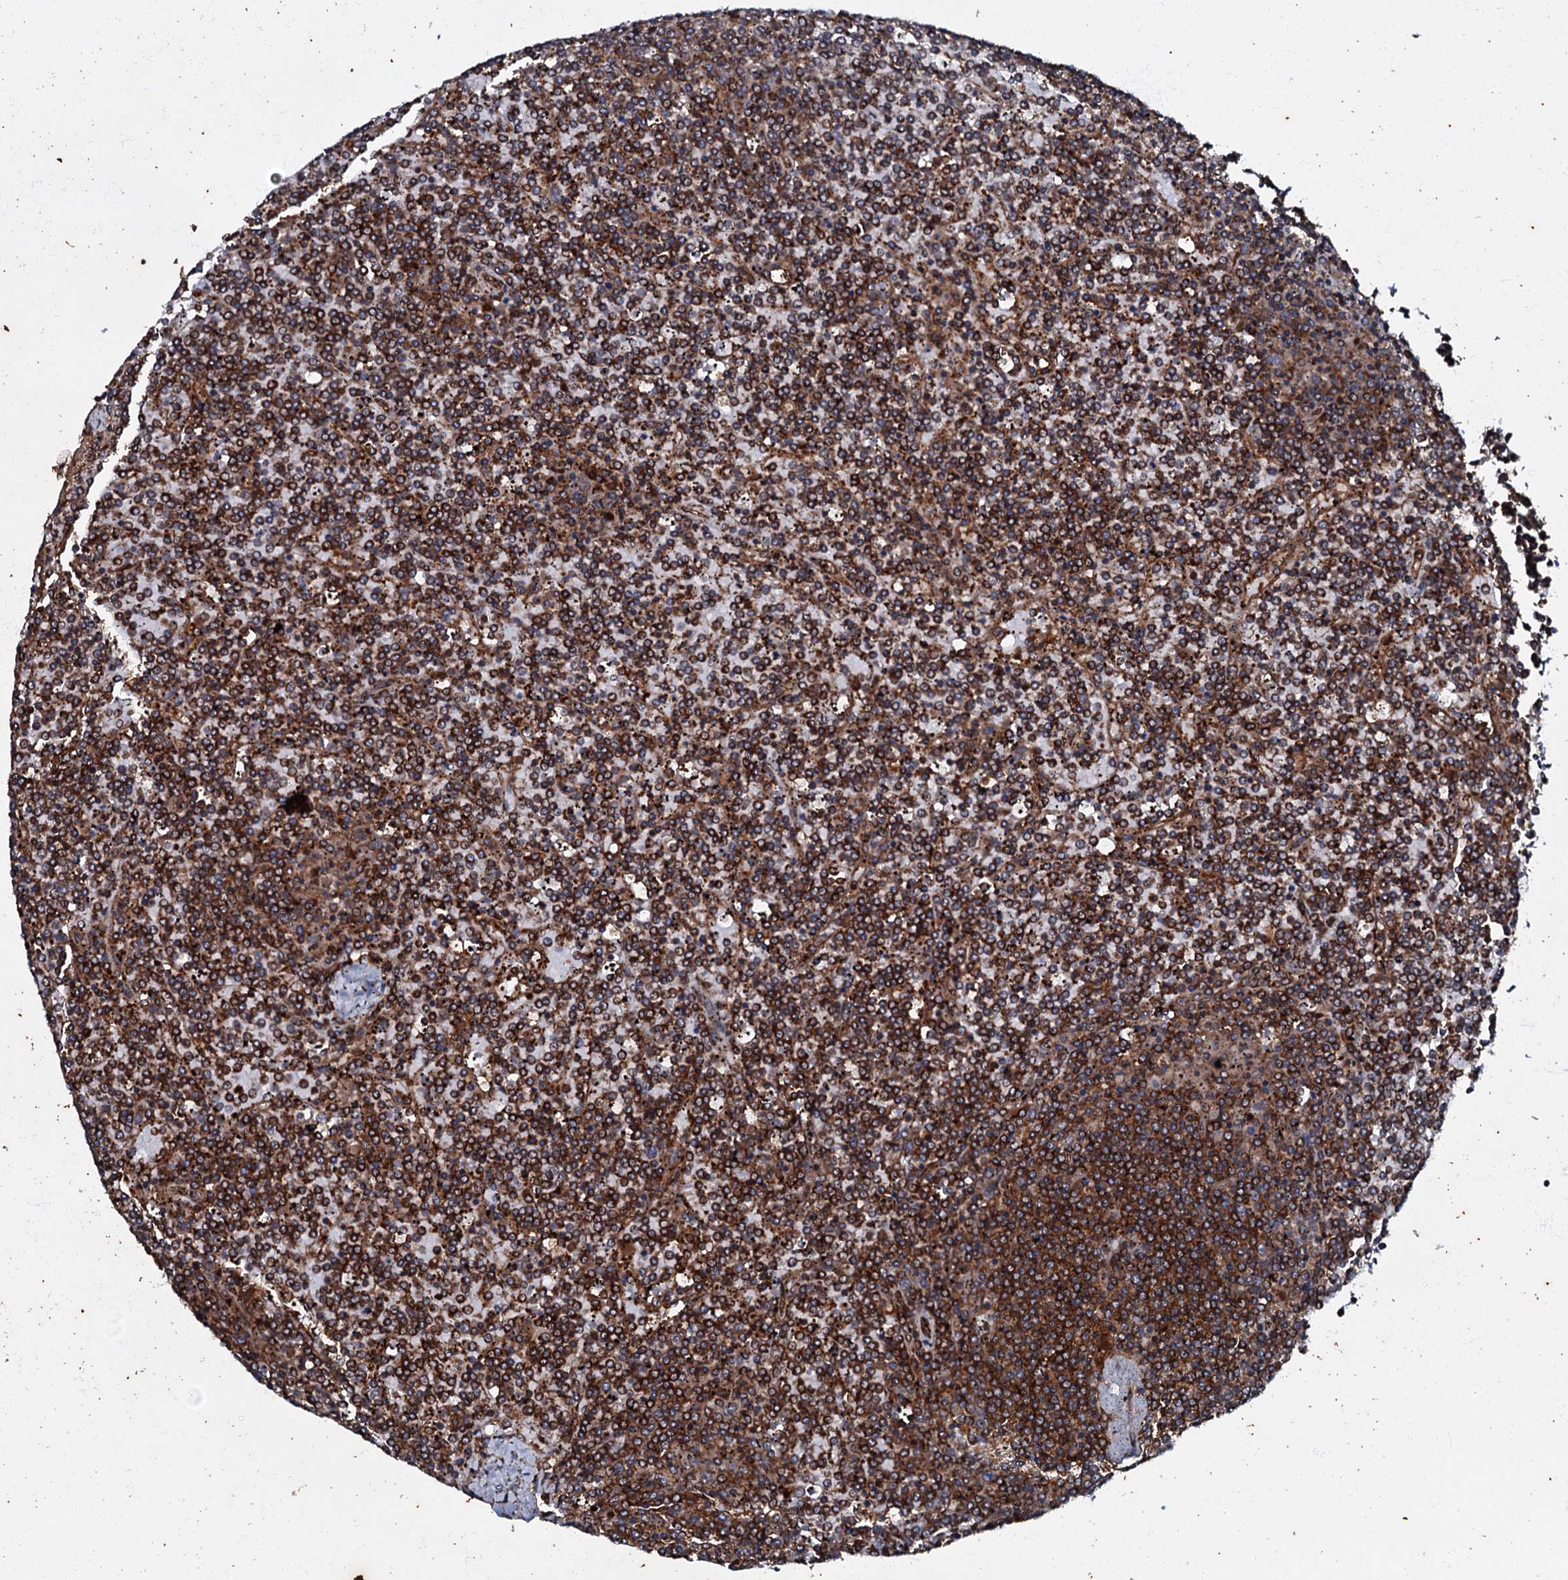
{"staining": {"intensity": "strong", "quantity": ">75%", "location": "cytoplasmic/membranous"}, "tissue": "lymphoma", "cell_type": "Tumor cells", "image_type": "cancer", "snomed": [{"axis": "morphology", "description": "Malignant lymphoma, non-Hodgkin's type, Low grade"}, {"axis": "topography", "description": "Spleen"}], "caption": "Protein analysis of low-grade malignant lymphoma, non-Hodgkin's type tissue shows strong cytoplasmic/membranous expression in approximately >75% of tumor cells.", "gene": "BLOC1S6", "patient": {"sex": "female", "age": 19}}